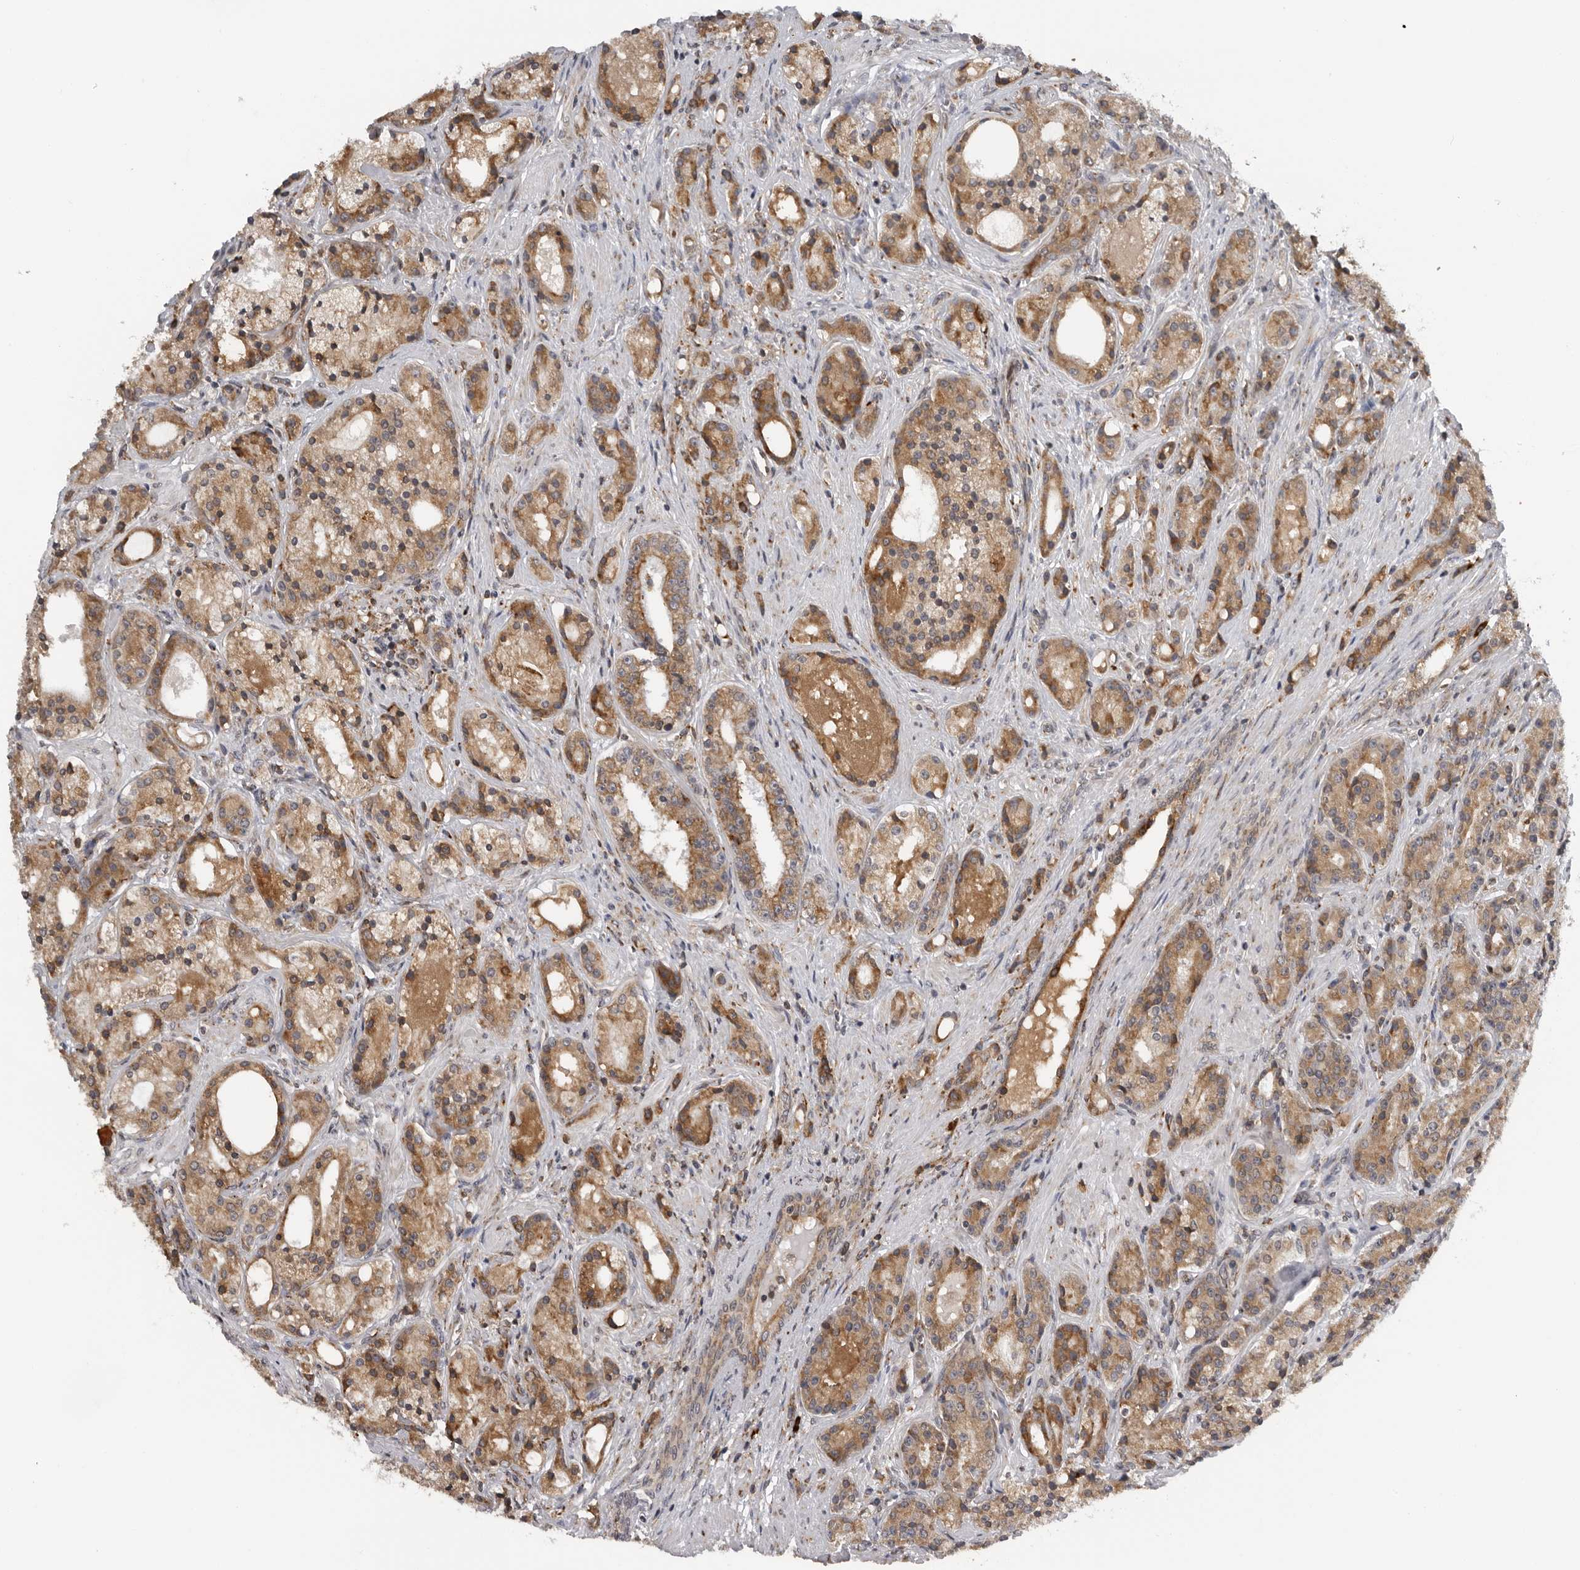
{"staining": {"intensity": "moderate", "quantity": ">75%", "location": "cytoplasmic/membranous"}, "tissue": "prostate cancer", "cell_type": "Tumor cells", "image_type": "cancer", "snomed": [{"axis": "morphology", "description": "Adenocarcinoma, High grade"}, {"axis": "topography", "description": "Prostate"}], "caption": "Prostate cancer was stained to show a protein in brown. There is medium levels of moderate cytoplasmic/membranous staining in about >75% of tumor cells.", "gene": "ALPK2", "patient": {"sex": "male", "age": 60}}